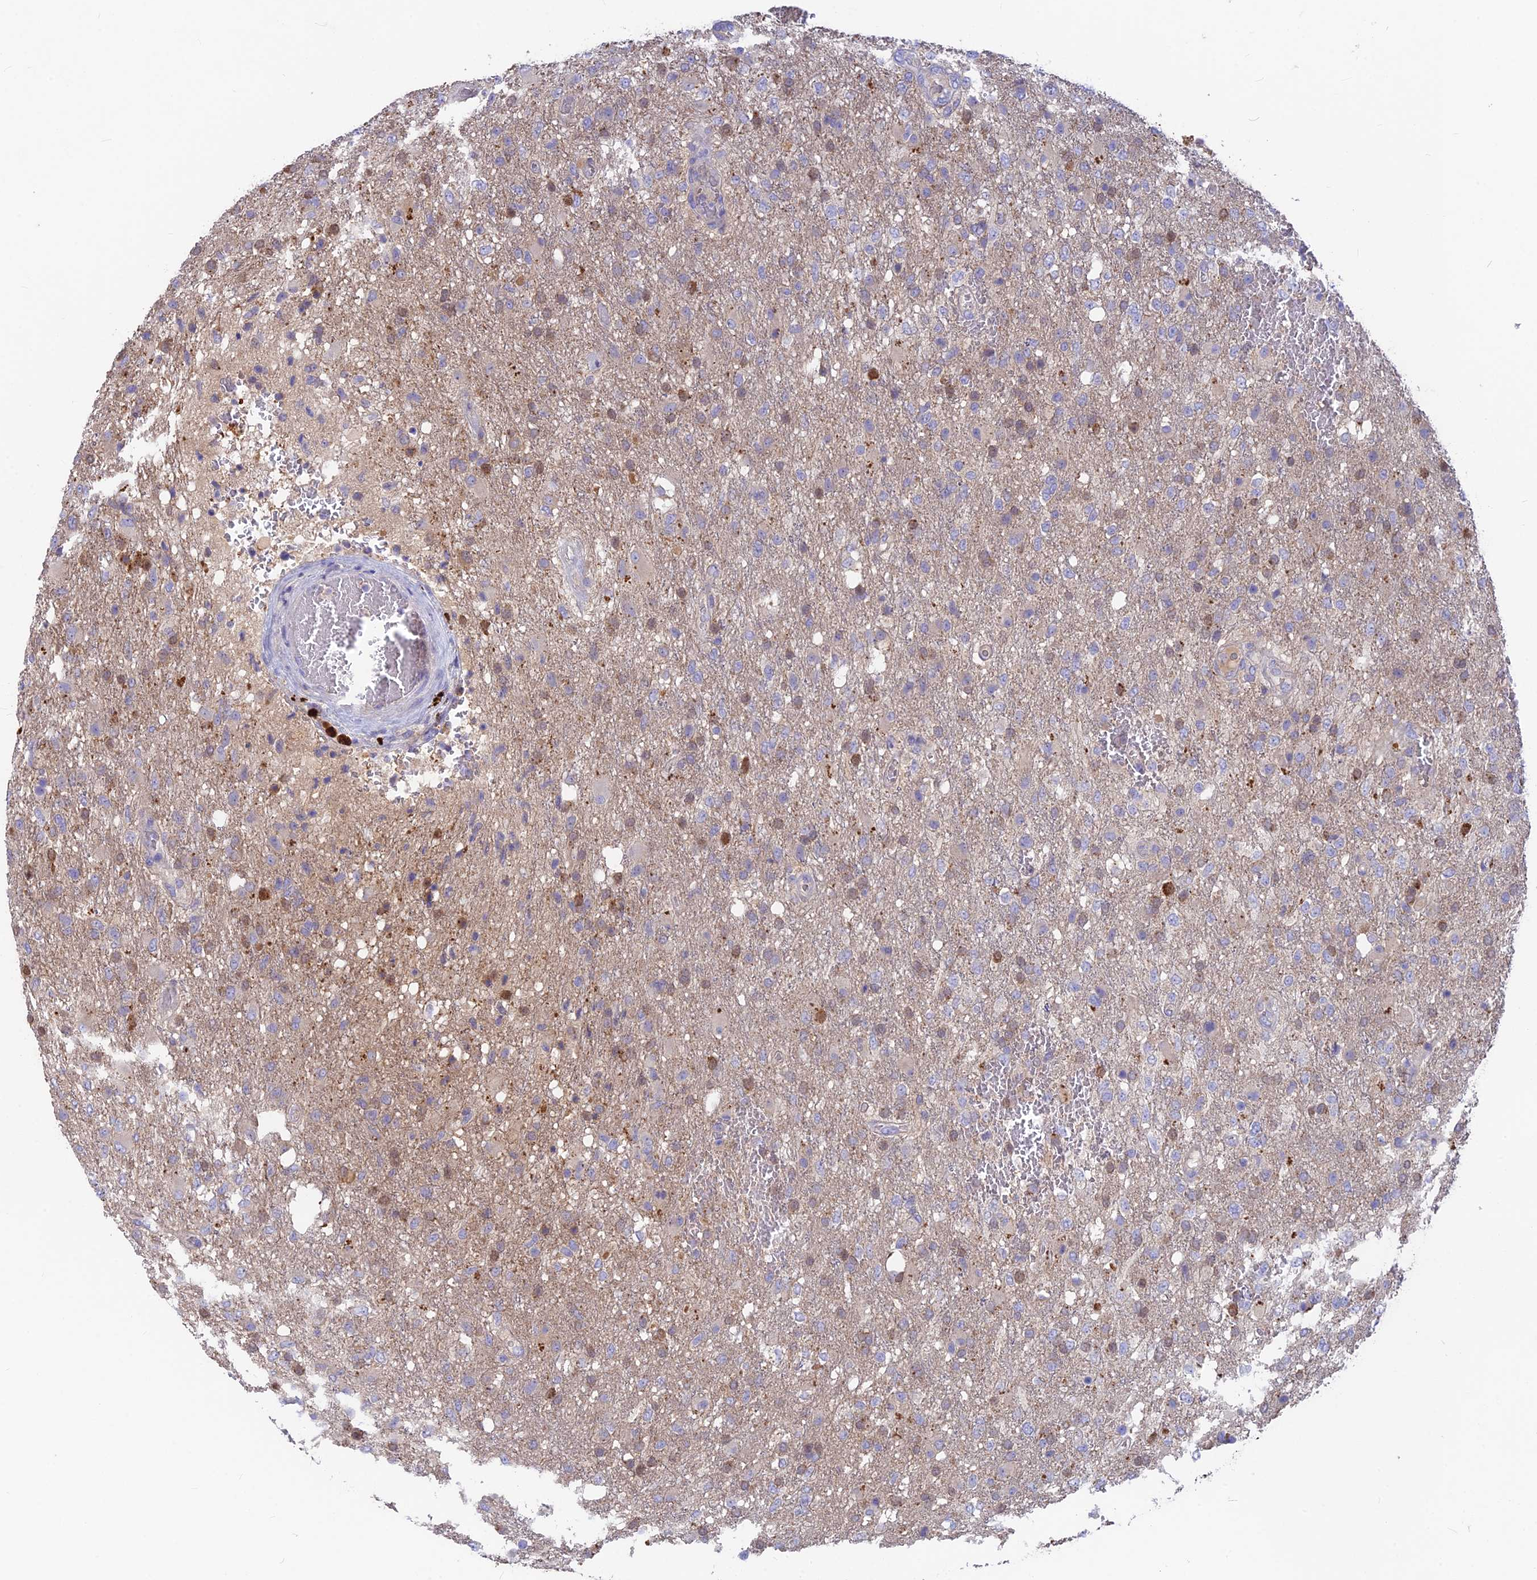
{"staining": {"intensity": "weak", "quantity": "<25%", "location": "cytoplasmic/membranous"}, "tissue": "glioma", "cell_type": "Tumor cells", "image_type": "cancer", "snomed": [{"axis": "morphology", "description": "Glioma, malignant, High grade"}, {"axis": "topography", "description": "Brain"}], "caption": "Glioma was stained to show a protein in brown. There is no significant expression in tumor cells.", "gene": "PZP", "patient": {"sex": "female", "age": 74}}